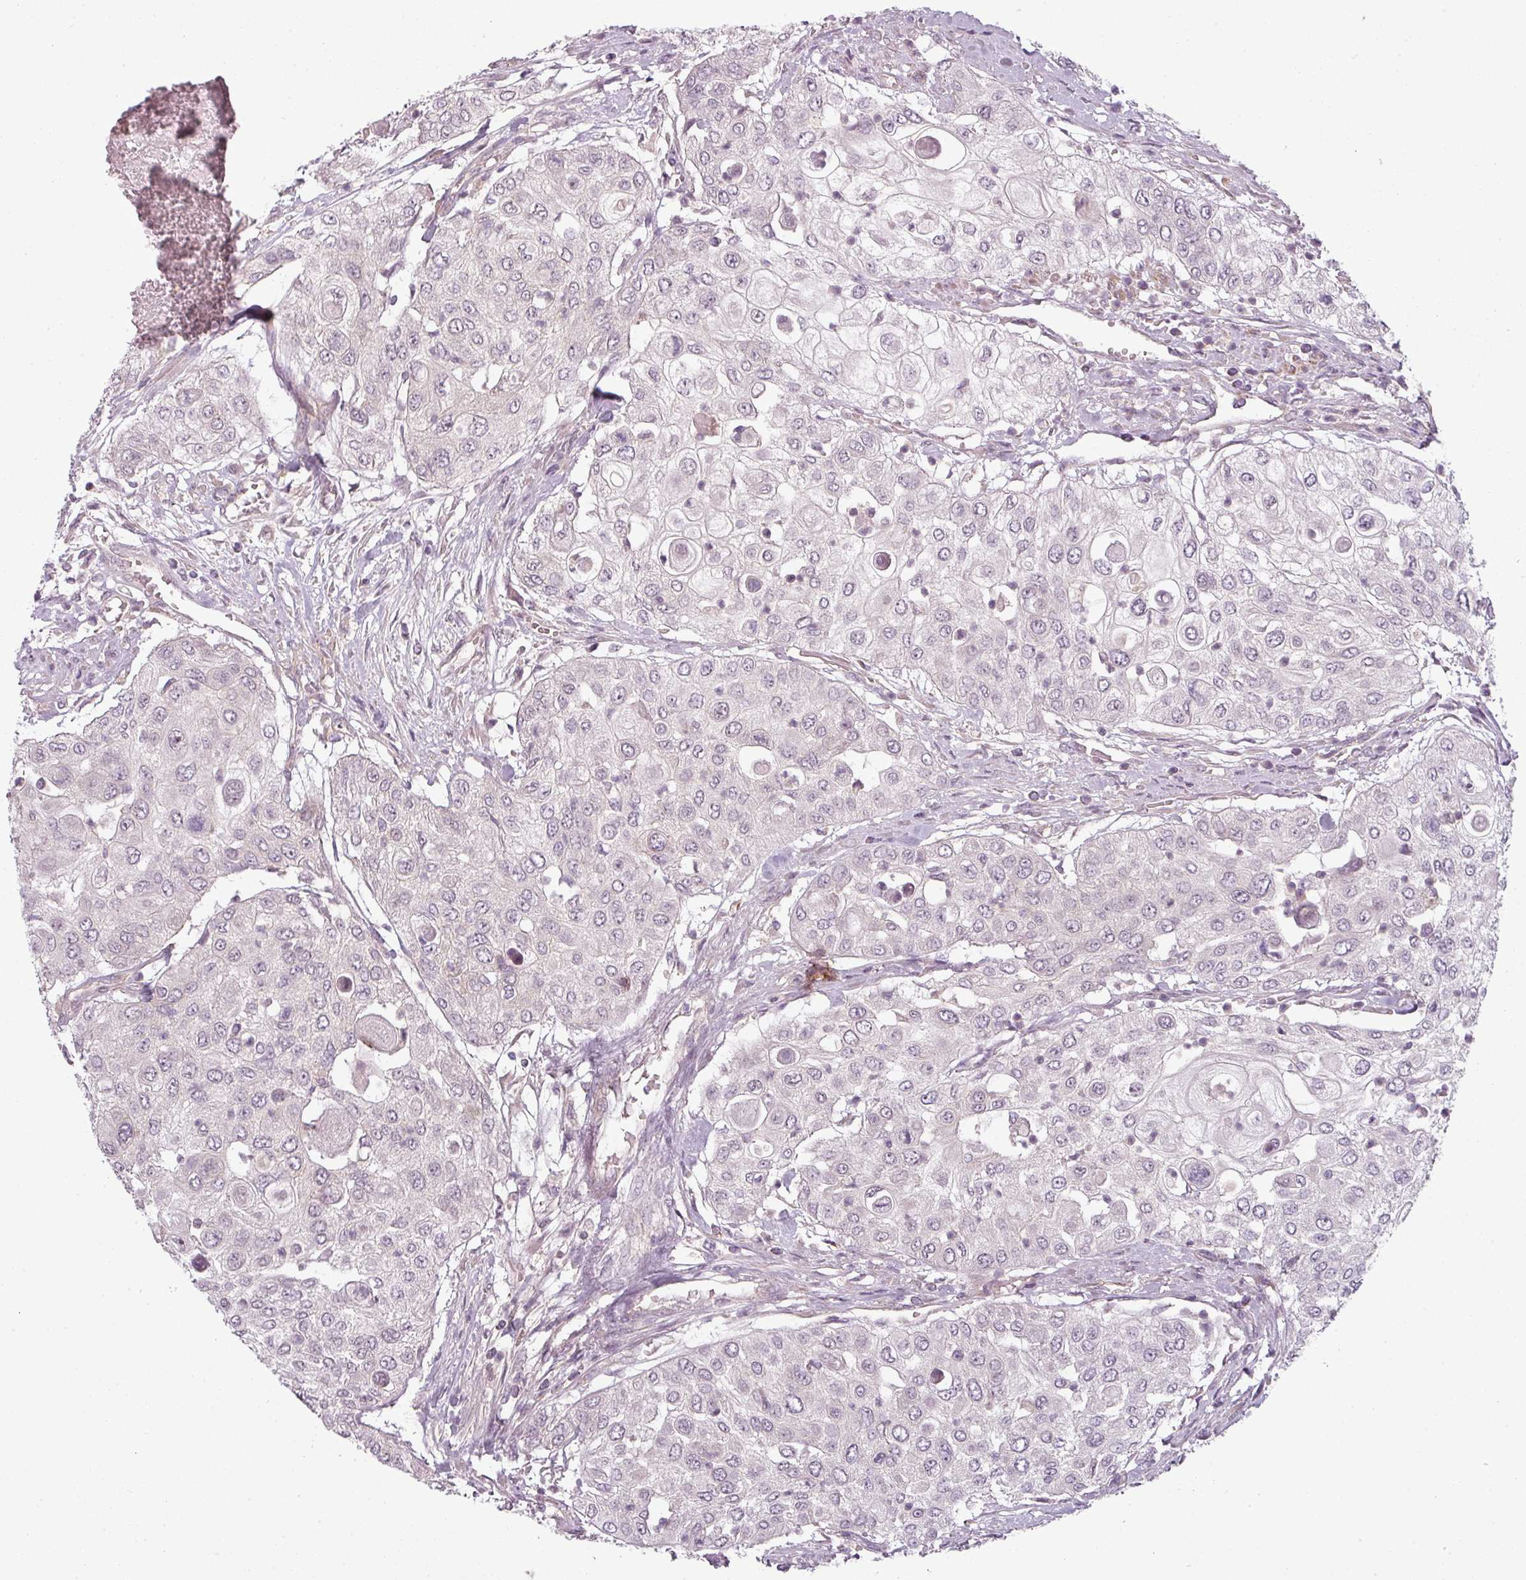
{"staining": {"intensity": "negative", "quantity": "none", "location": "none"}, "tissue": "urothelial cancer", "cell_type": "Tumor cells", "image_type": "cancer", "snomed": [{"axis": "morphology", "description": "Urothelial carcinoma, High grade"}, {"axis": "topography", "description": "Urinary bladder"}], "caption": "IHC of human urothelial carcinoma (high-grade) reveals no expression in tumor cells. (IHC, brightfield microscopy, high magnification).", "gene": "SLC16A9", "patient": {"sex": "female", "age": 79}}